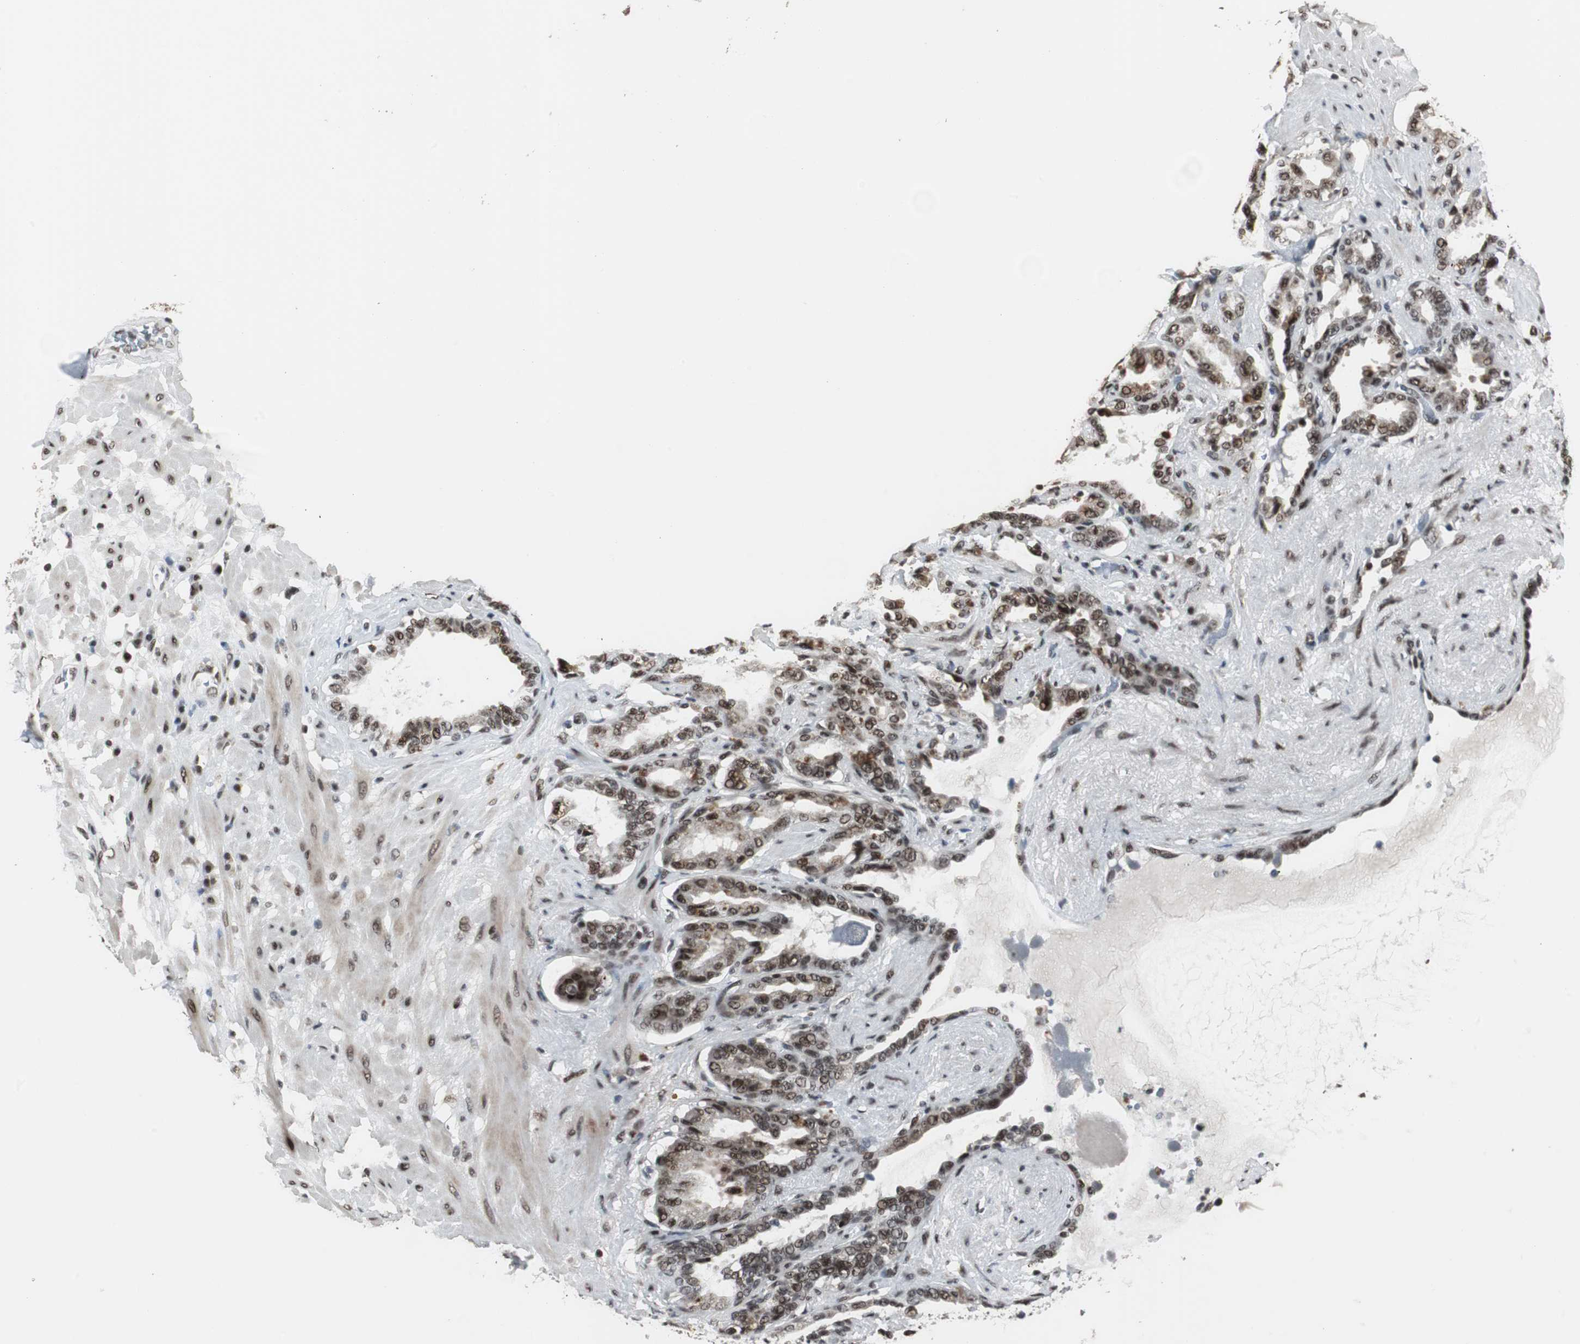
{"staining": {"intensity": "strong", "quantity": ">75%", "location": "nuclear"}, "tissue": "seminal vesicle", "cell_type": "Glandular cells", "image_type": "normal", "snomed": [{"axis": "morphology", "description": "Normal tissue, NOS"}, {"axis": "topography", "description": "Seminal veicle"}], "caption": "Strong nuclear positivity is appreciated in about >75% of glandular cells in benign seminal vesicle.", "gene": "CDK9", "patient": {"sex": "male", "age": 61}}